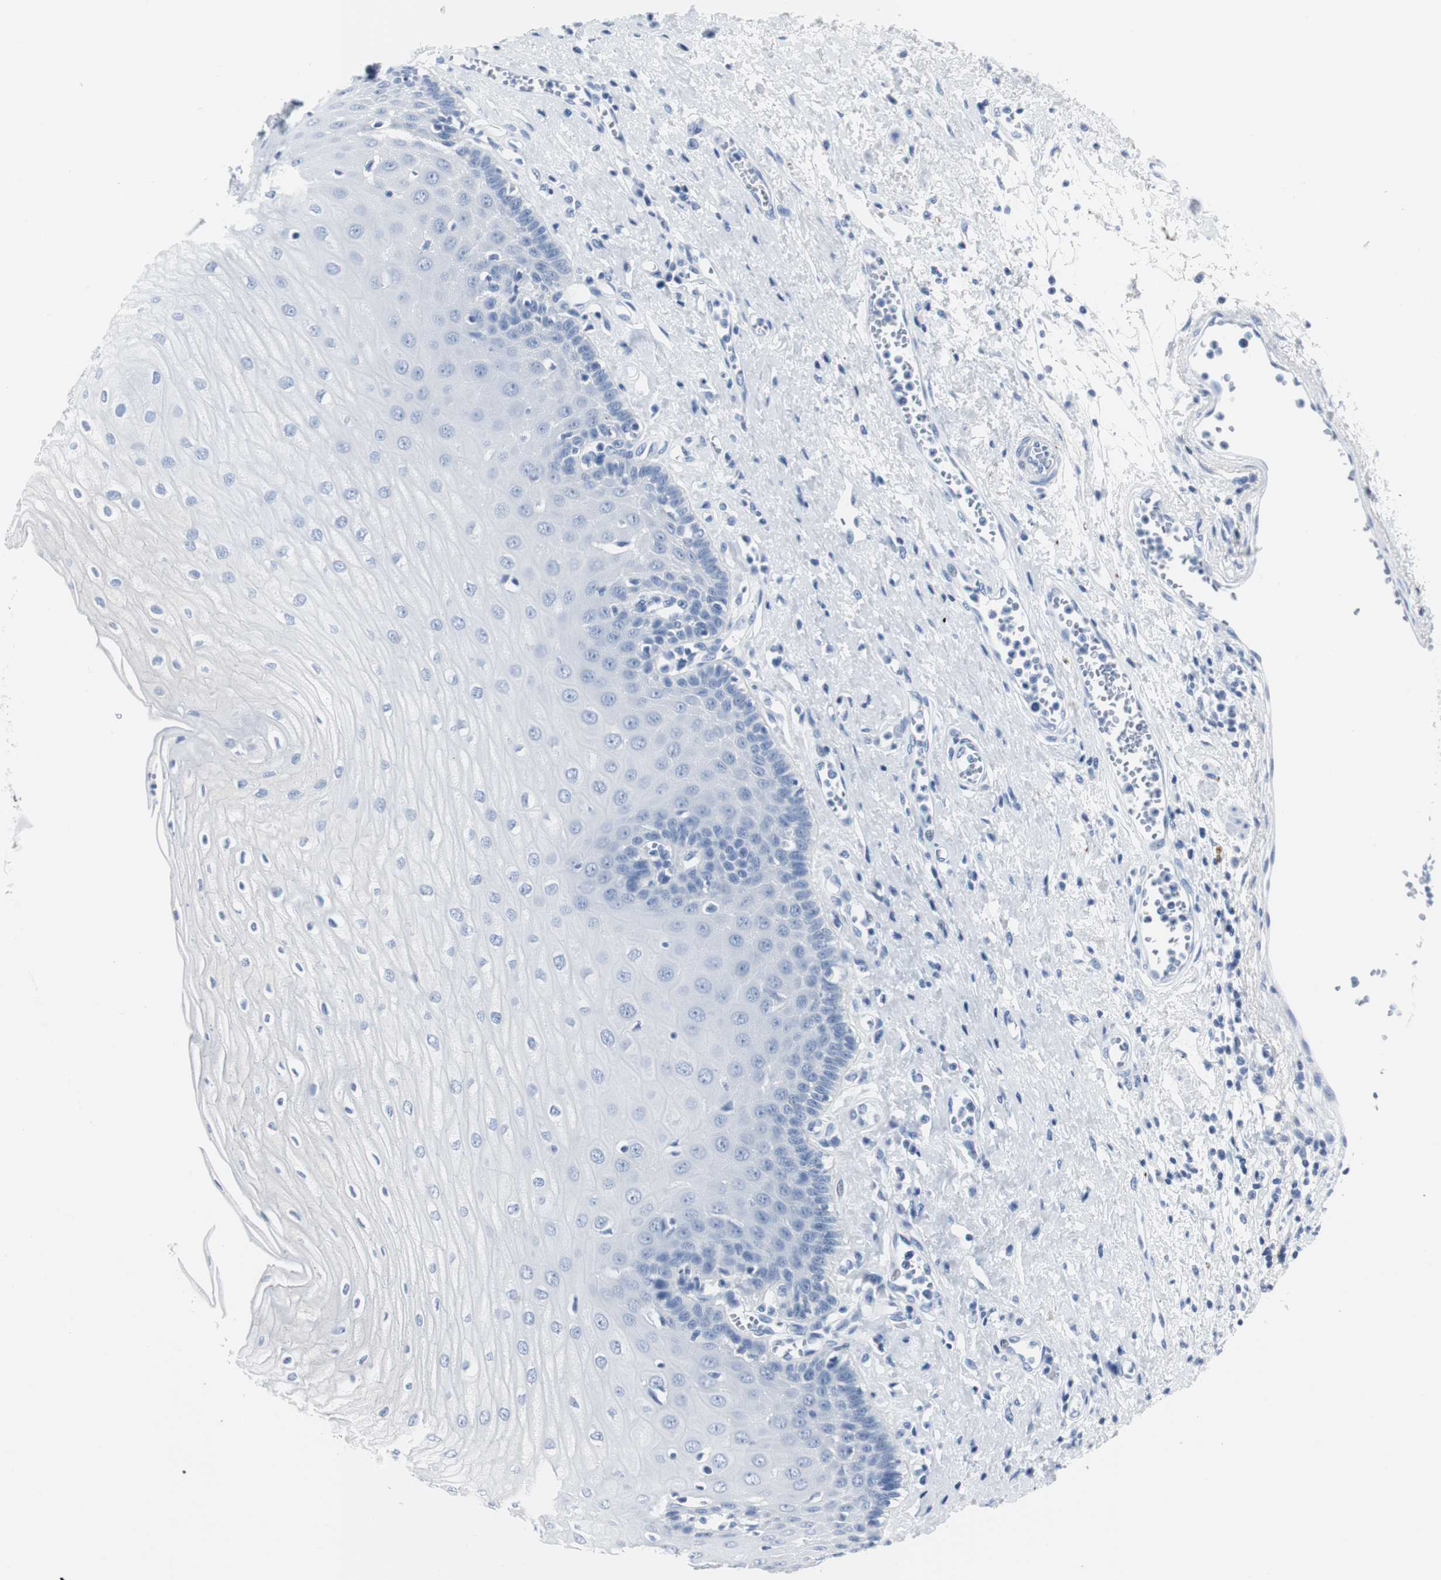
{"staining": {"intensity": "negative", "quantity": "none", "location": "none"}, "tissue": "esophagus", "cell_type": "Squamous epithelial cells", "image_type": "normal", "snomed": [{"axis": "morphology", "description": "Normal tissue, NOS"}, {"axis": "morphology", "description": "Squamous cell carcinoma, NOS"}, {"axis": "topography", "description": "Esophagus"}], "caption": "This is an immunohistochemistry (IHC) micrograph of unremarkable human esophagus. There is no expression in squamous epithelial cells.", "gene": "GAP43", "patient": {"sex": "male", "age": 65}}